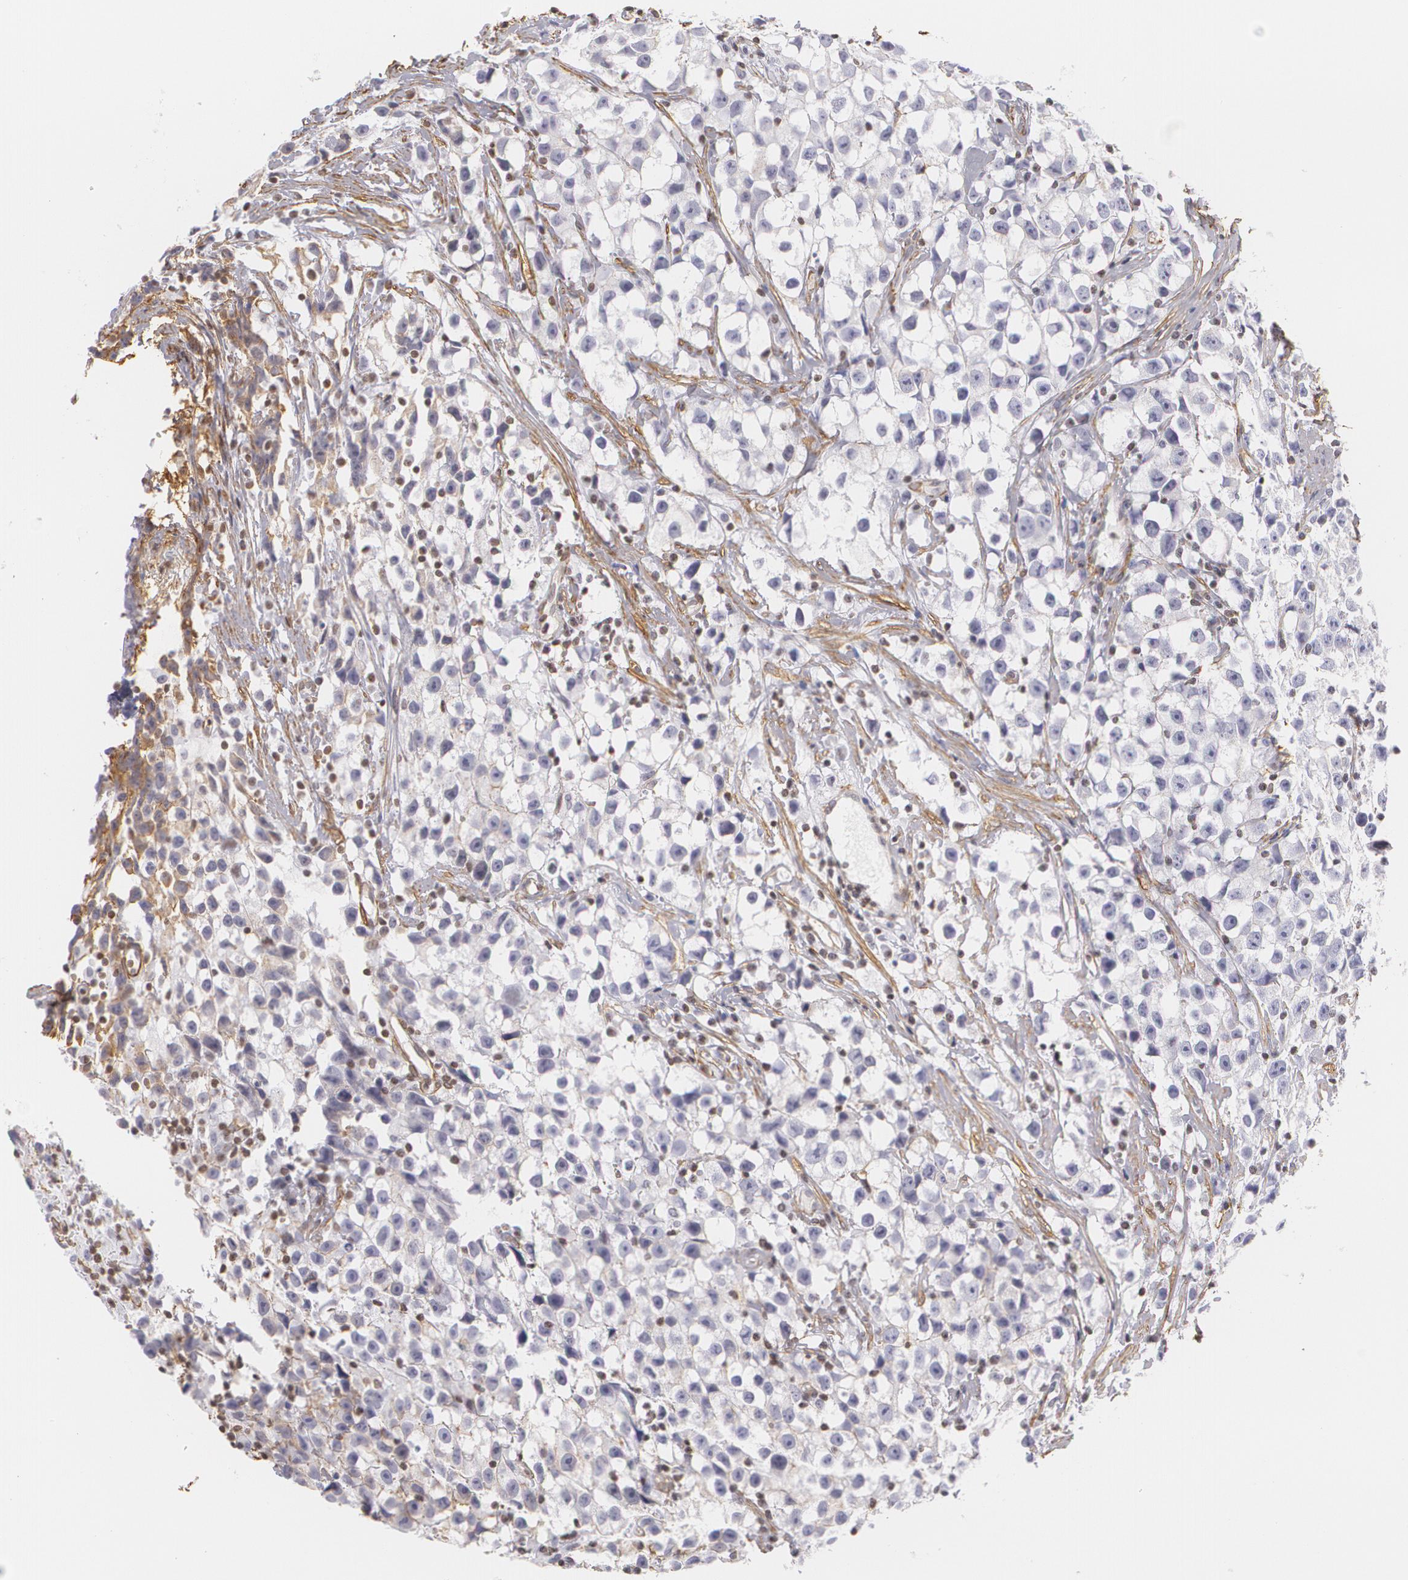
{"staining": {"intensity": "negative", "quantity": "none", "location": "none"}, "tissue": "testis cancer", "cell_type": "Tumor cells", "image_type": "cancer", "snomed": [{"axis": "morphology", "description": "Seminoma, NOS"}, {"axis": "topography", "description": "Testis"}], "caption": "This image is of testis cancer stained with immunohistochemistry (IHC) to label a protein in brown with the nuclei are counter-stained blue. There is no staining in tumor cells.", "gene": "VAMP1", "patient": {"sex": "male", "age": 35}}